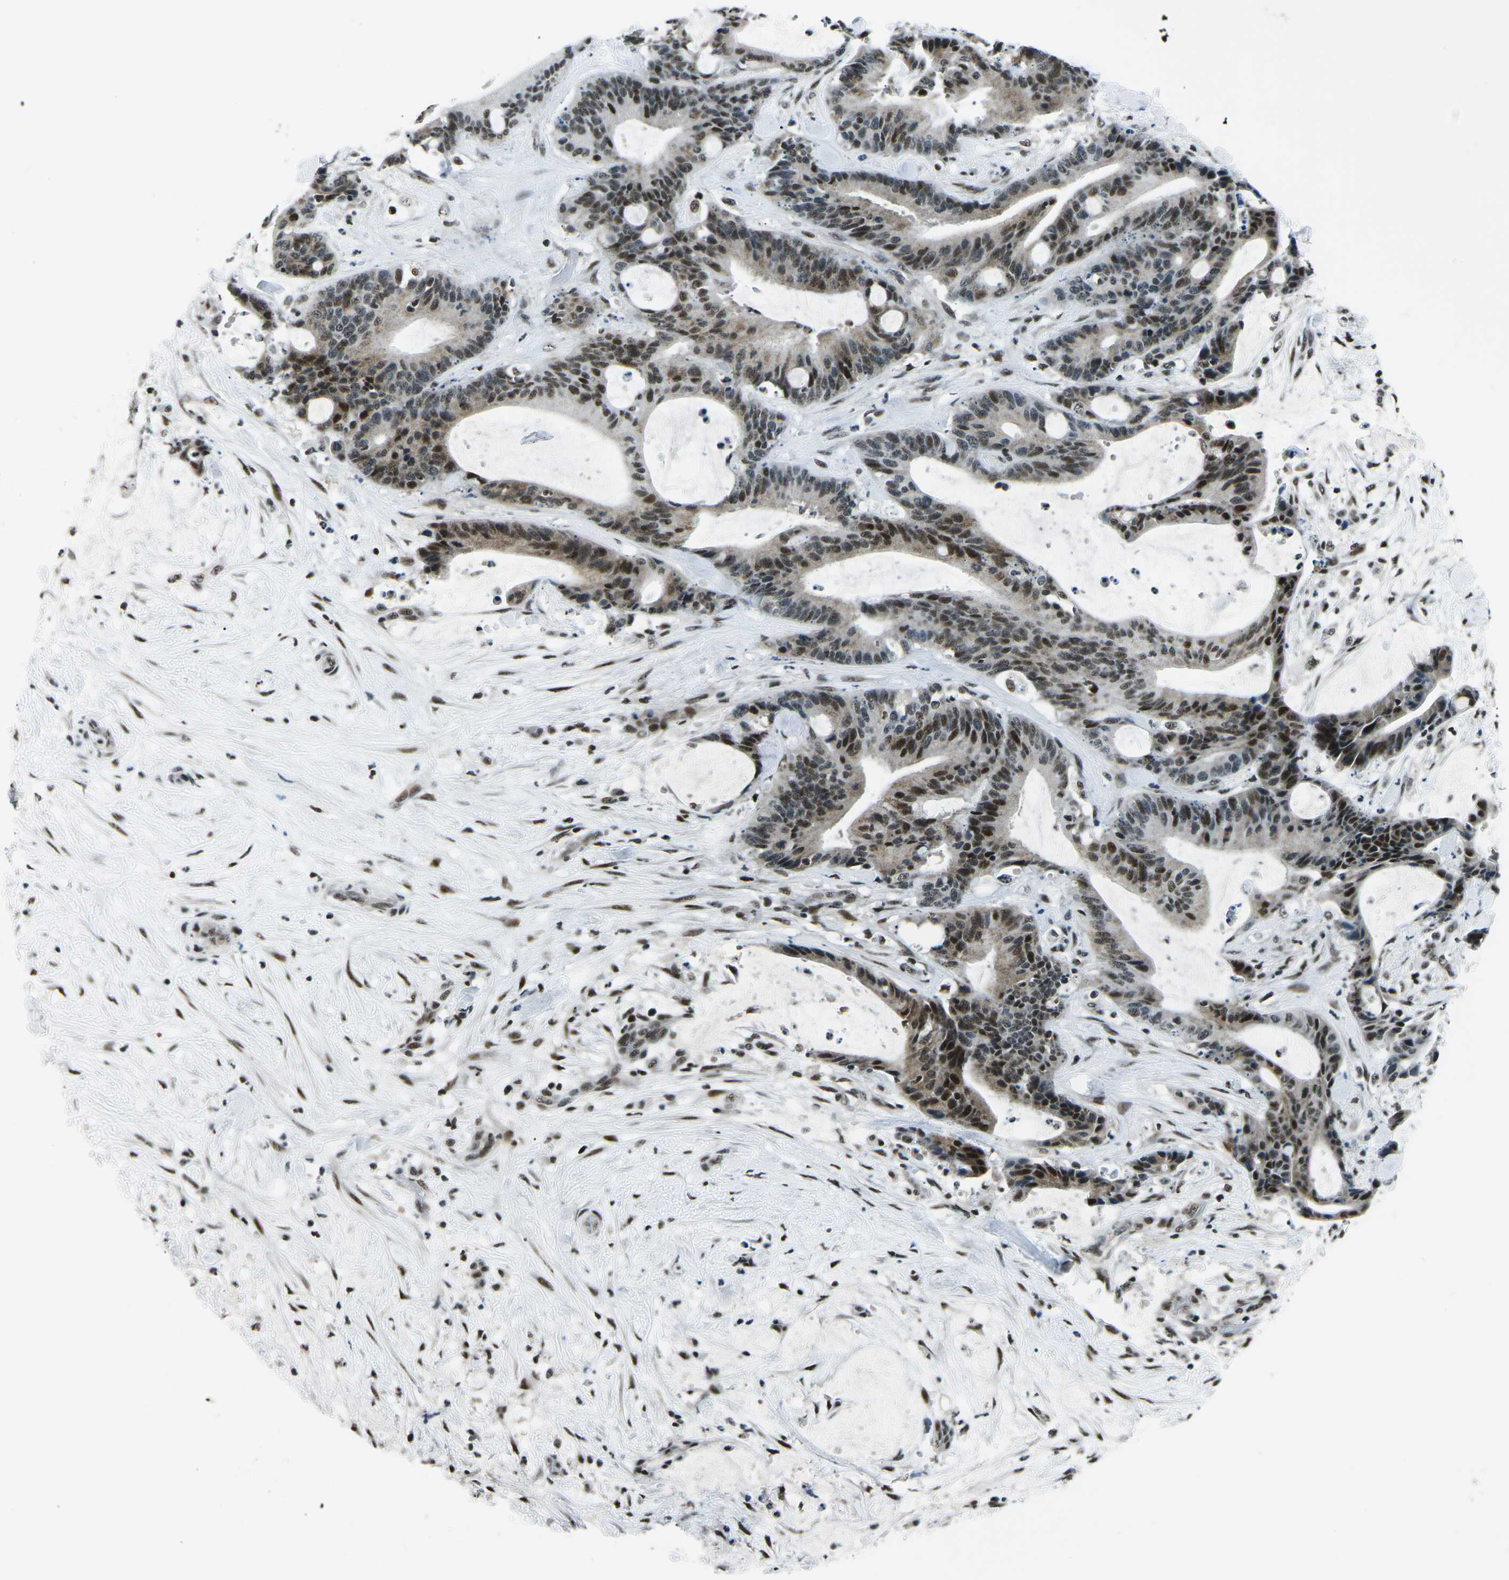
{"staining": {"intensity": "moderate", "quantity": ">75%", "location": "cytoplasmic/membranous,nuclear"}, "tissue": "liver cancer", "cell_type": "Tumor cells", "image_type": "cancer", "snomed": [{"axis": "morphology", "description": "Cholangiocarcinoma"}, {"axis": "topography", "description": "Liver"}], "caption": "Immunohistochemistry (DAB (3,3'-diaminobenzidine)) staining of human liver cancer (cholangiocarcinoma) shows moderate cytoplasmic/membranous and nuclear protein staining in approximately >75% of tumor cells.", "gene": "RBL2", "patient": {"sex": "female", "age": 73}}